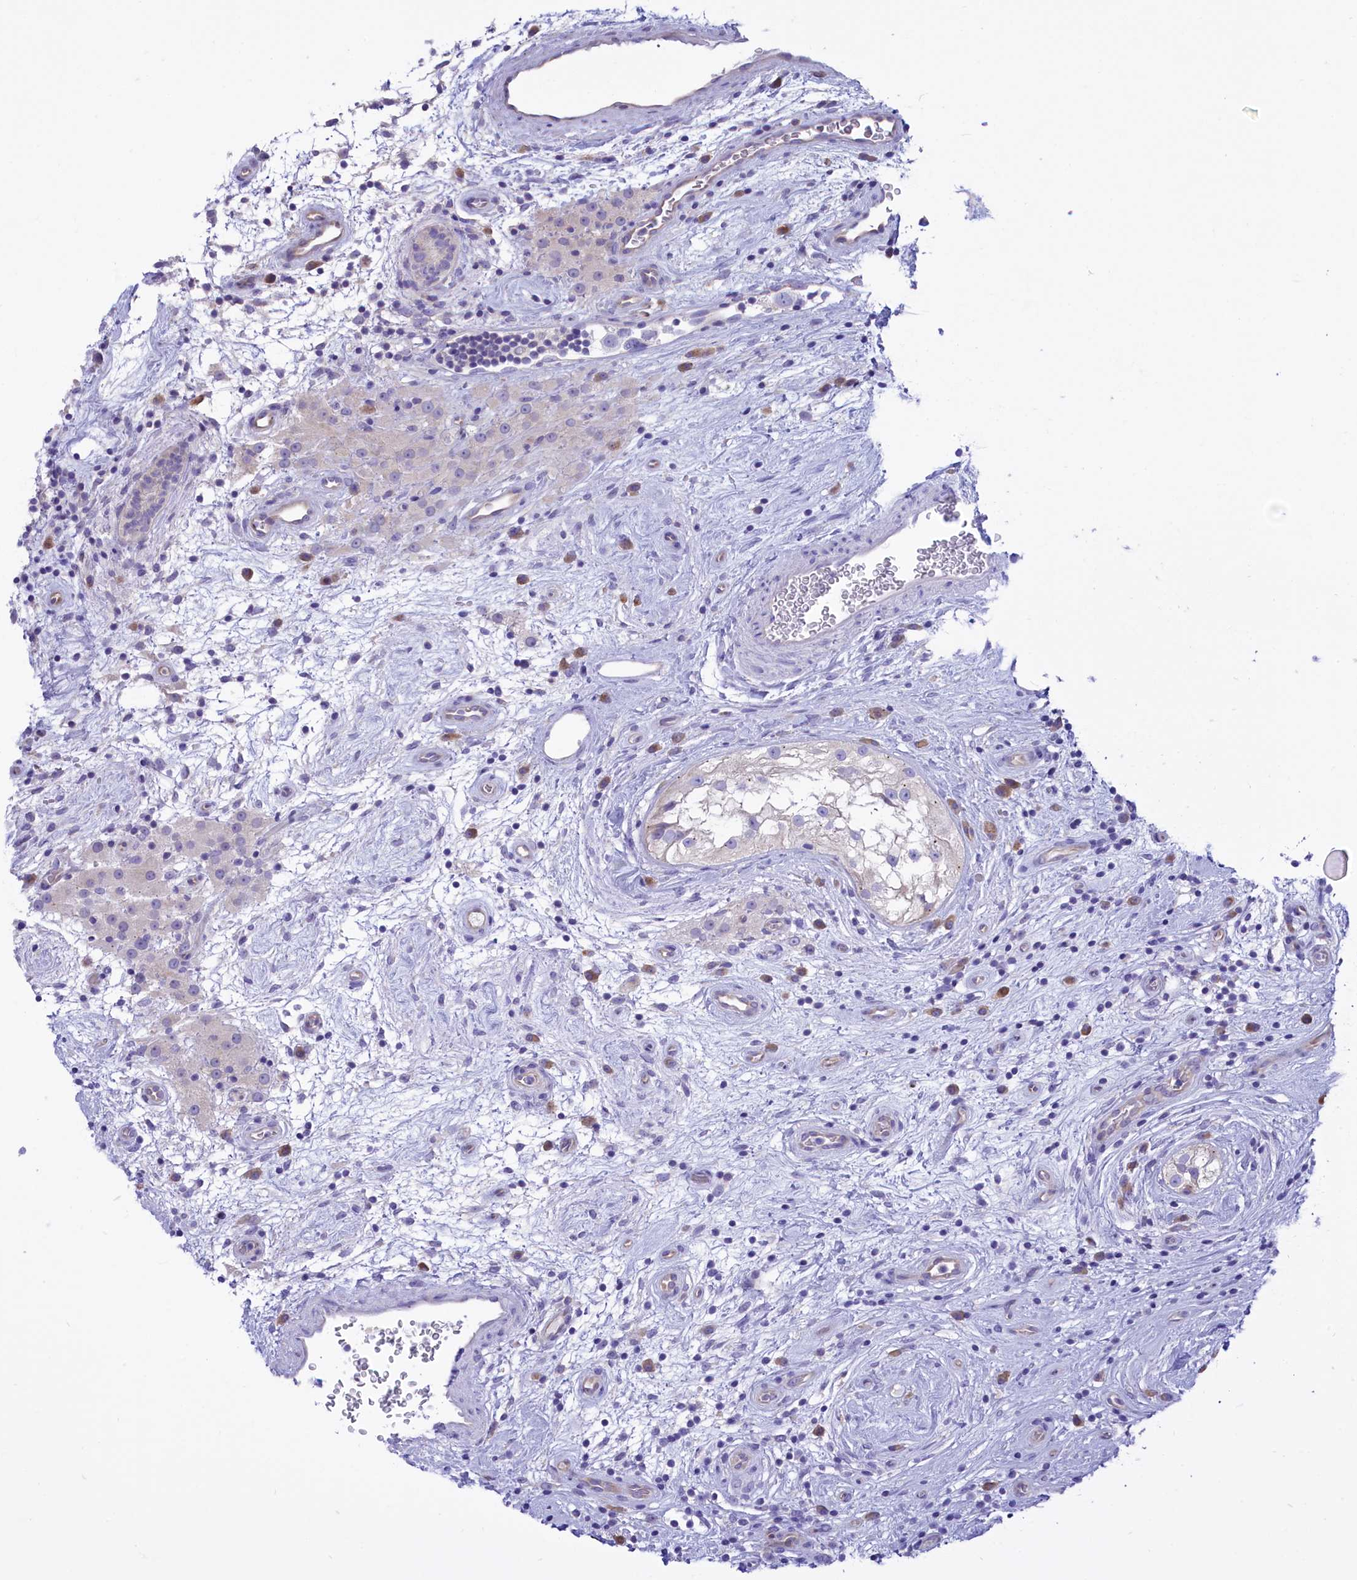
{"staining": {"intensity": "negative", "quantity": "none", "location": "none"}, "tissue": "testis cancer", "cell_type": "Tumor cells", "image_type": "cancer", "snomed": [{"axis": "morphology", "description": "Seminoma, NOS"}, {"axis": "topography", "description": "Testis"}], "caption": "A high-resolution image shows immunohistochemistry (IHC) staining of testis seminoma, which shows no significant staining in tumor cells.", "gene": "DCAF16", "patient": {"sex": "male", "age": 49}}